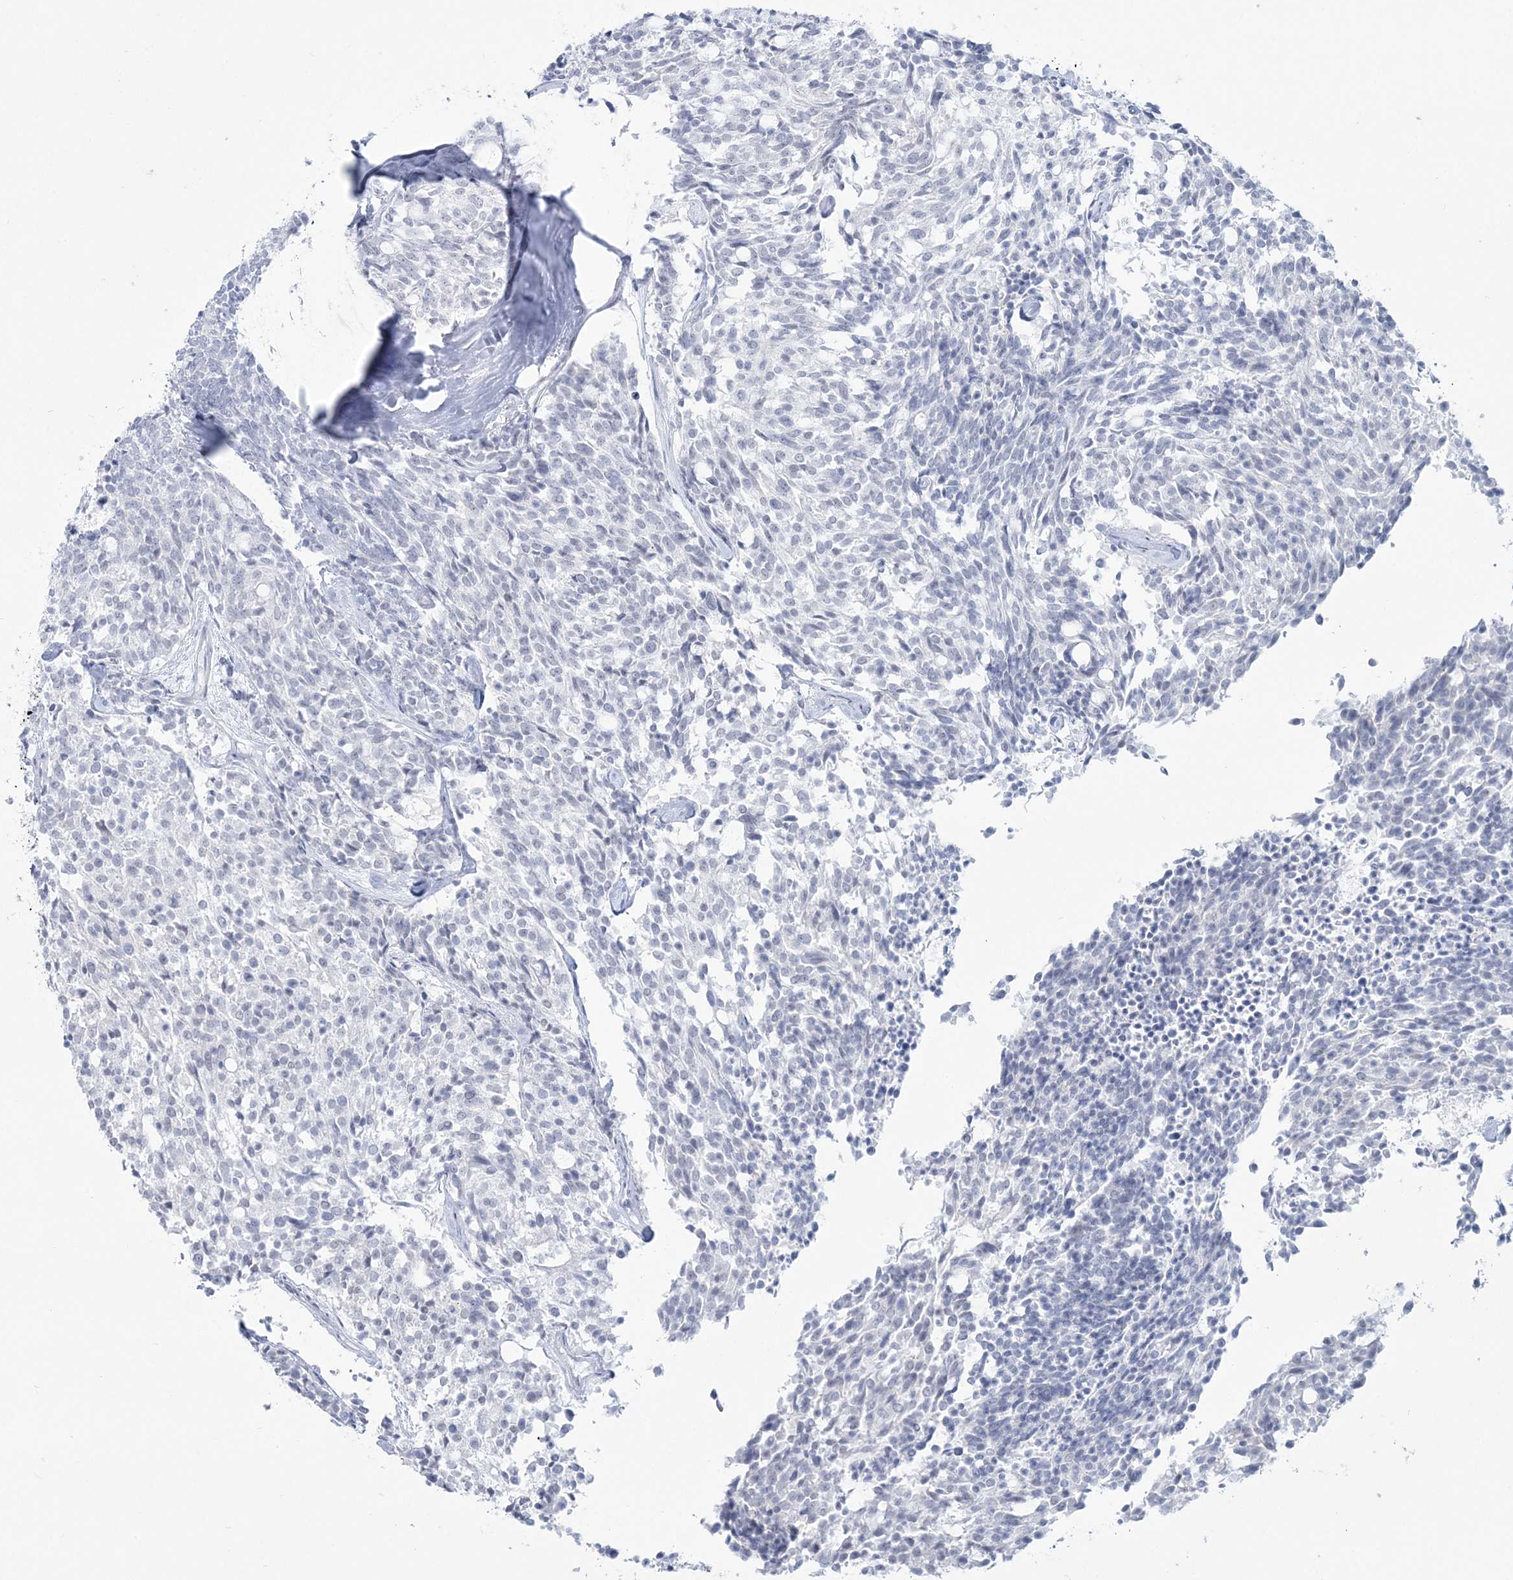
{"staining": {"intensity": "negative", "quantity": "none", "location": "none"}, "tissue": "carcinoid", "cell_type": "Tumor cells", "image_type": "cancer", "snomed": [{"axis": "morphology", "description": "Carcinoid, malignant, NOS"}, {"axis": "topography", "description": "Pancreas"}], "caption": "Protein analysis of carcinoid (malignant) displays no significant staining in tumor cells.", "gene": "ZNF843", "patient": {"sex": "female", "age": 54}}